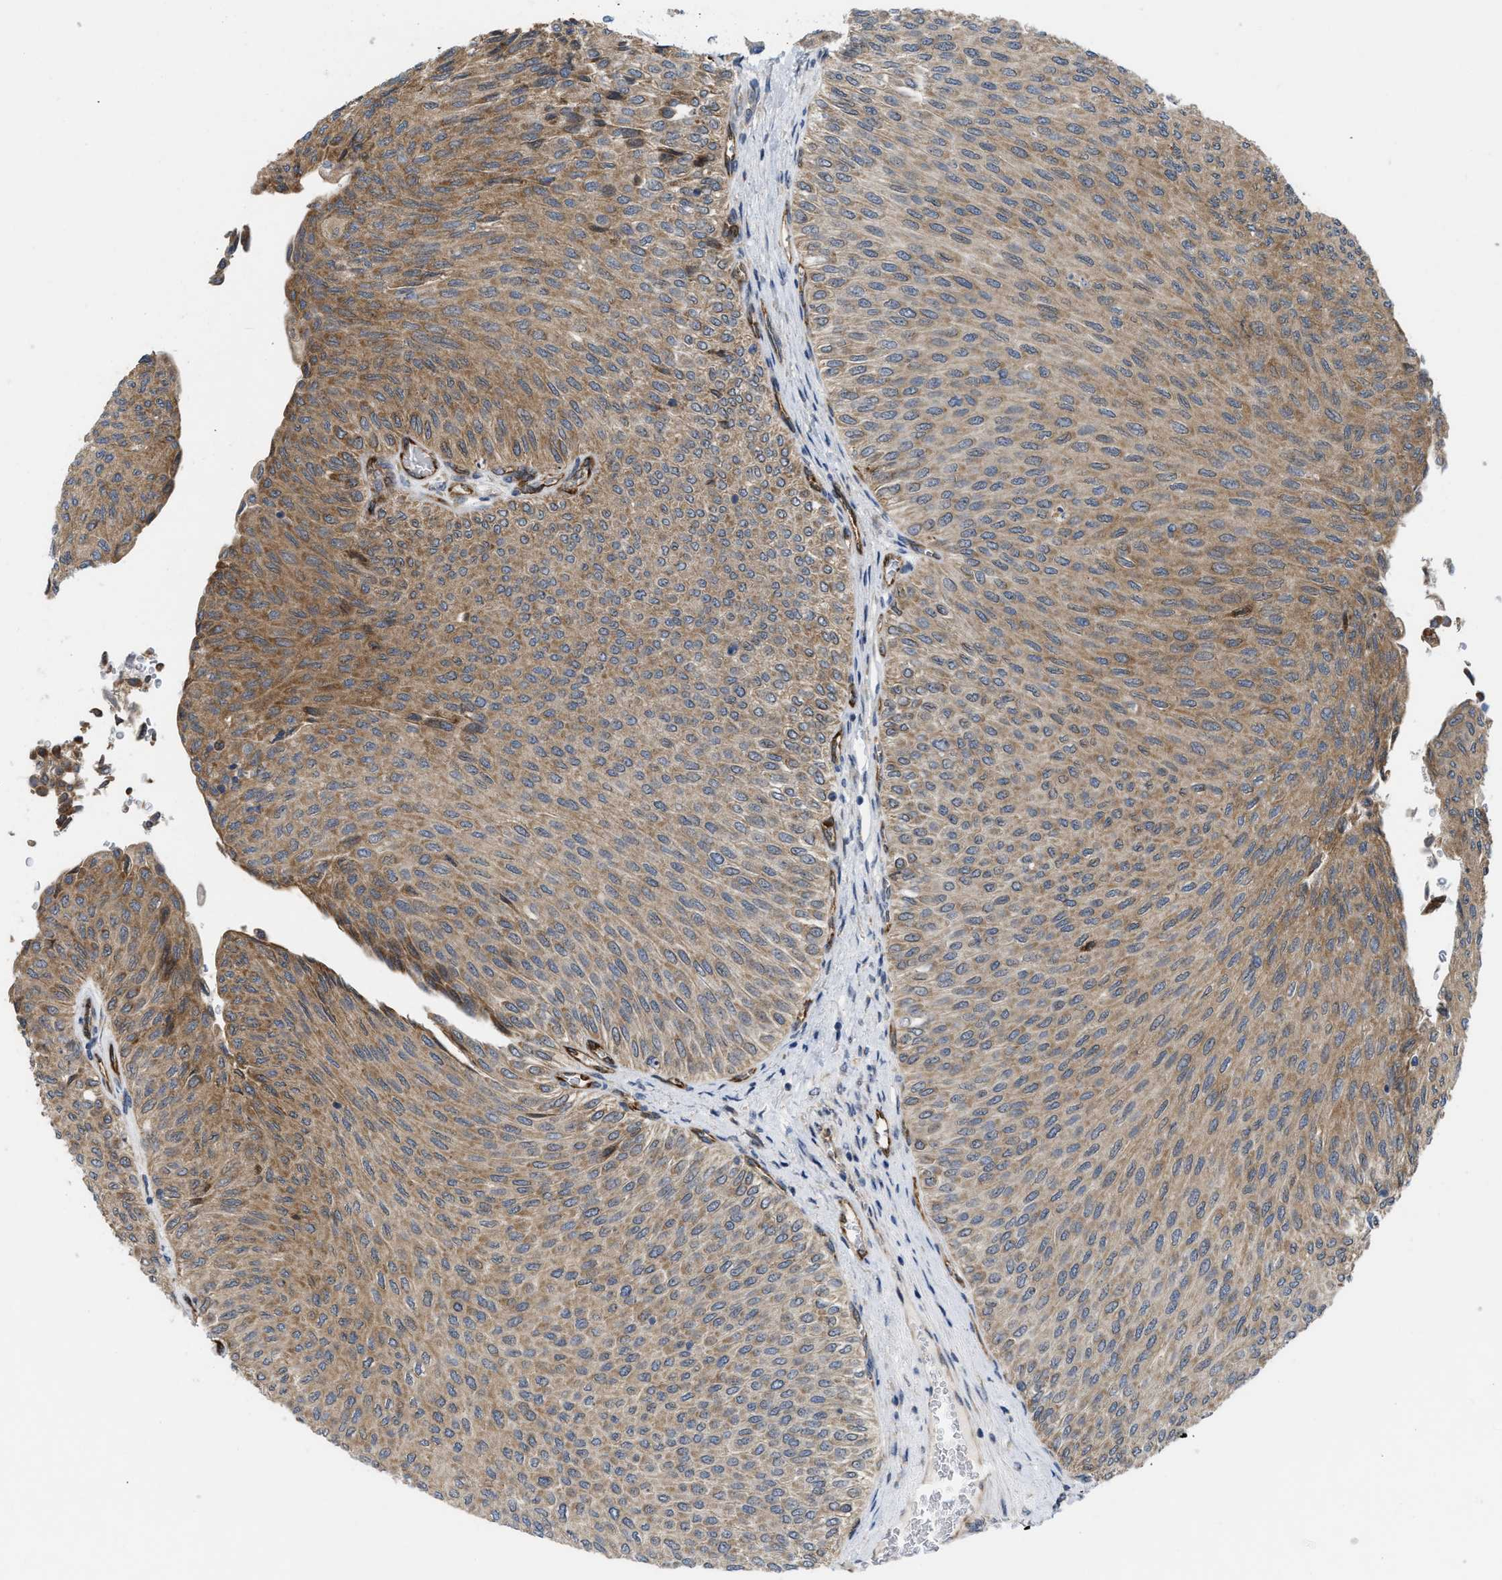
{"staining": {"intensity": "moderate", "quantity": "25%-75%", "location": "cytoplasmic/membranous"}, "tissue": "urothelial cancer", "cell_type": "Tumor cells", "image_type": "cancer", "snomed": [{"axis": "morphology", "description": "Urothelial carcinoma, Low grade"}, {"axis": "topography", "description": "Urinary bladder"}], "caption": "High-power microscopy captured an IHC photomicrograph of urothelial carcinoma (low-grade), revealing moderate cytoplasmic/membranous positivity in about 25%-75% of tumor cells.", "gene": "EOGT", "patient": {"sex": "male", "age": 78}}